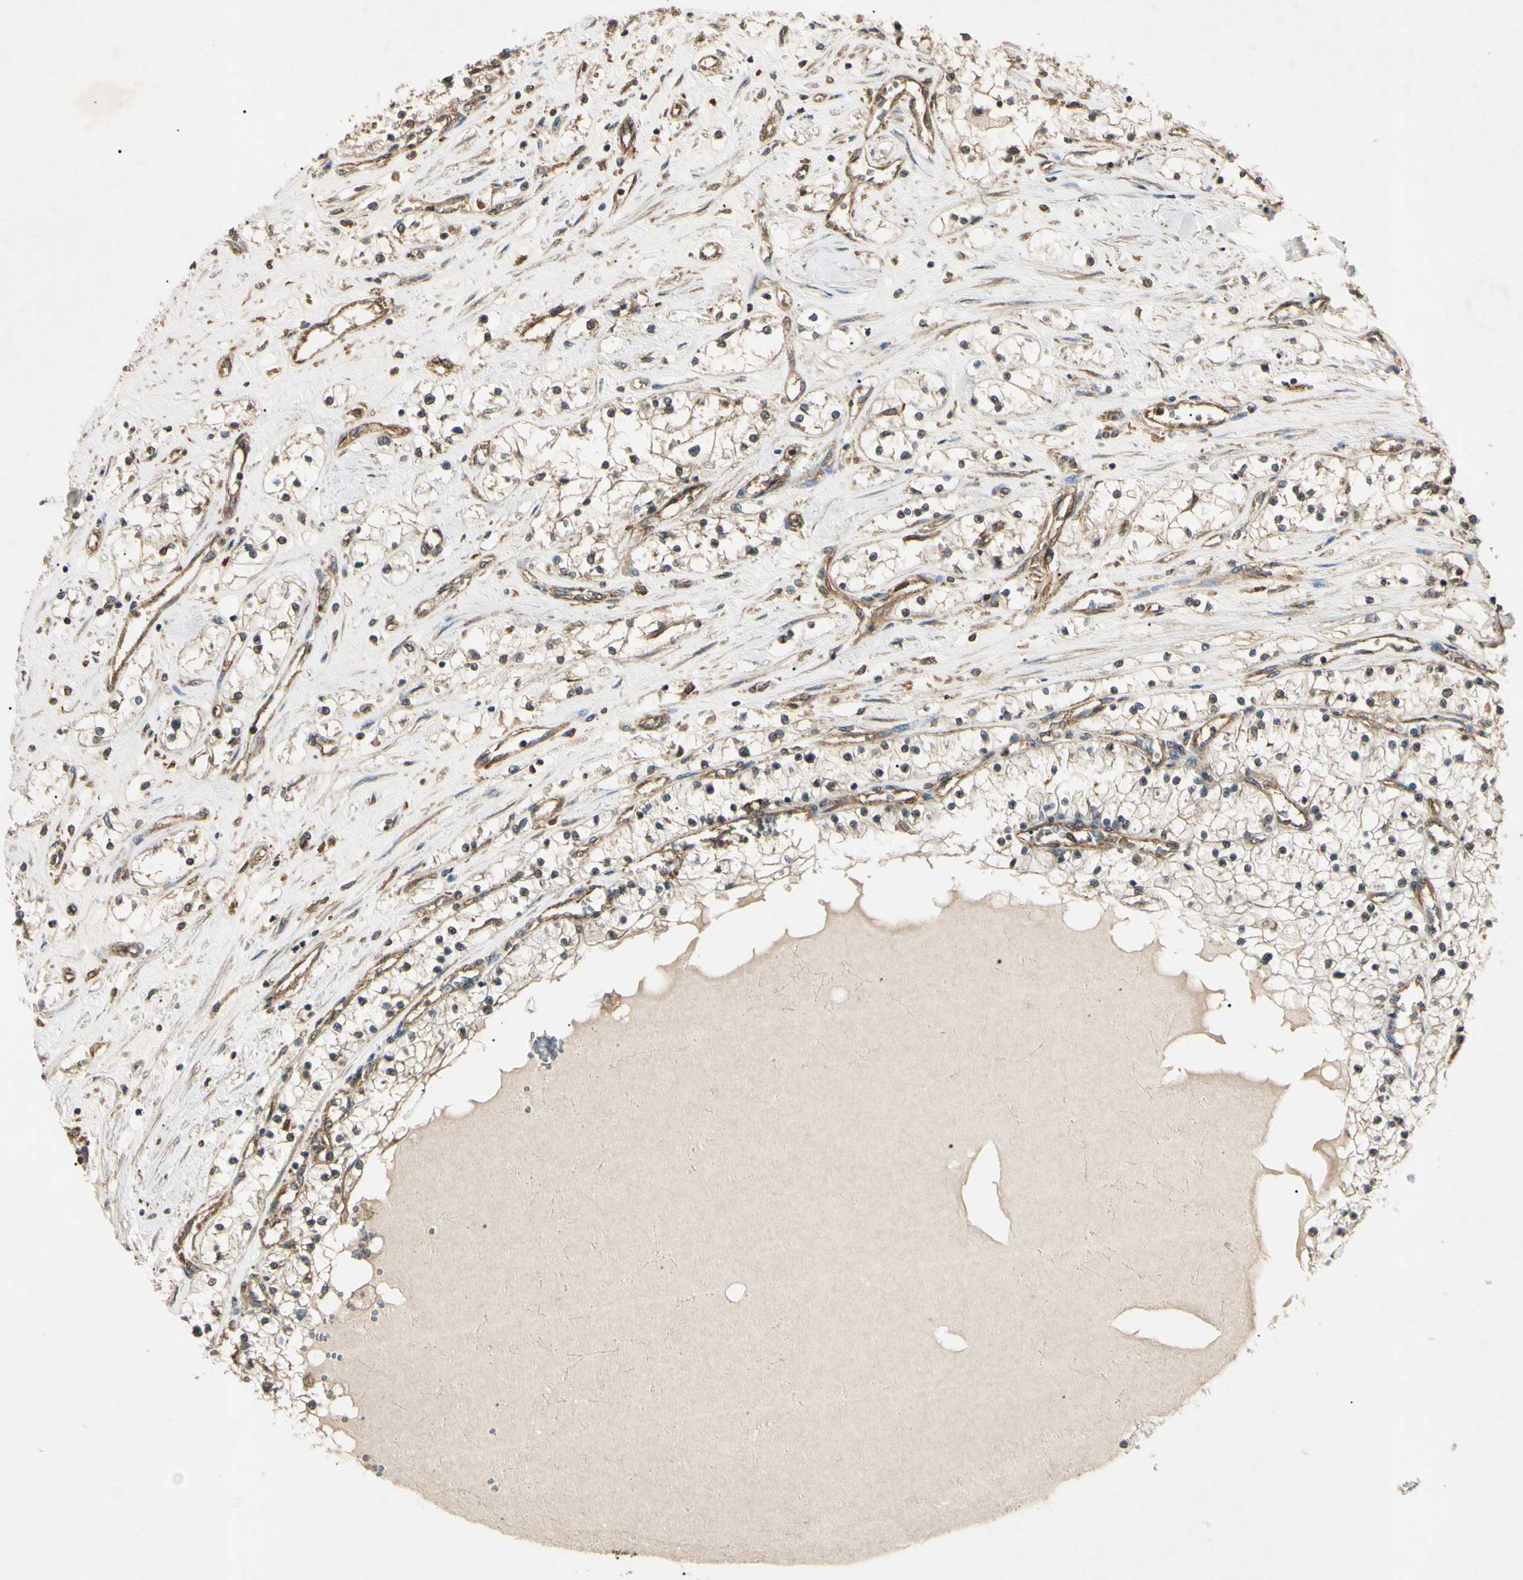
{"staining": {"intensity": "moderate", "quantity": "25%-75%", "location": "cytoplasmic/membranous"}, "tissue": "renal cancer", "cell_type": "Tumor cells", "image_type": "cancer", "snomed": [{"axis": "morphology", "description": "Adenocarcinoma, NOS"}, {"axis": "topography", "description": "Kidney"}], "caption": "Protein expression analysis of human renal cancer (adenocarcinoma) reveals moderate cytoplasmic/membranous expression in approximately 25%-75% of tumor cells. (DAB (3,3'-diaminobenzidine) = brown stain, brightfield microscopy at high magnification).", "gene": "EPN1", "patient": {"sex": "male", "age": 68}}